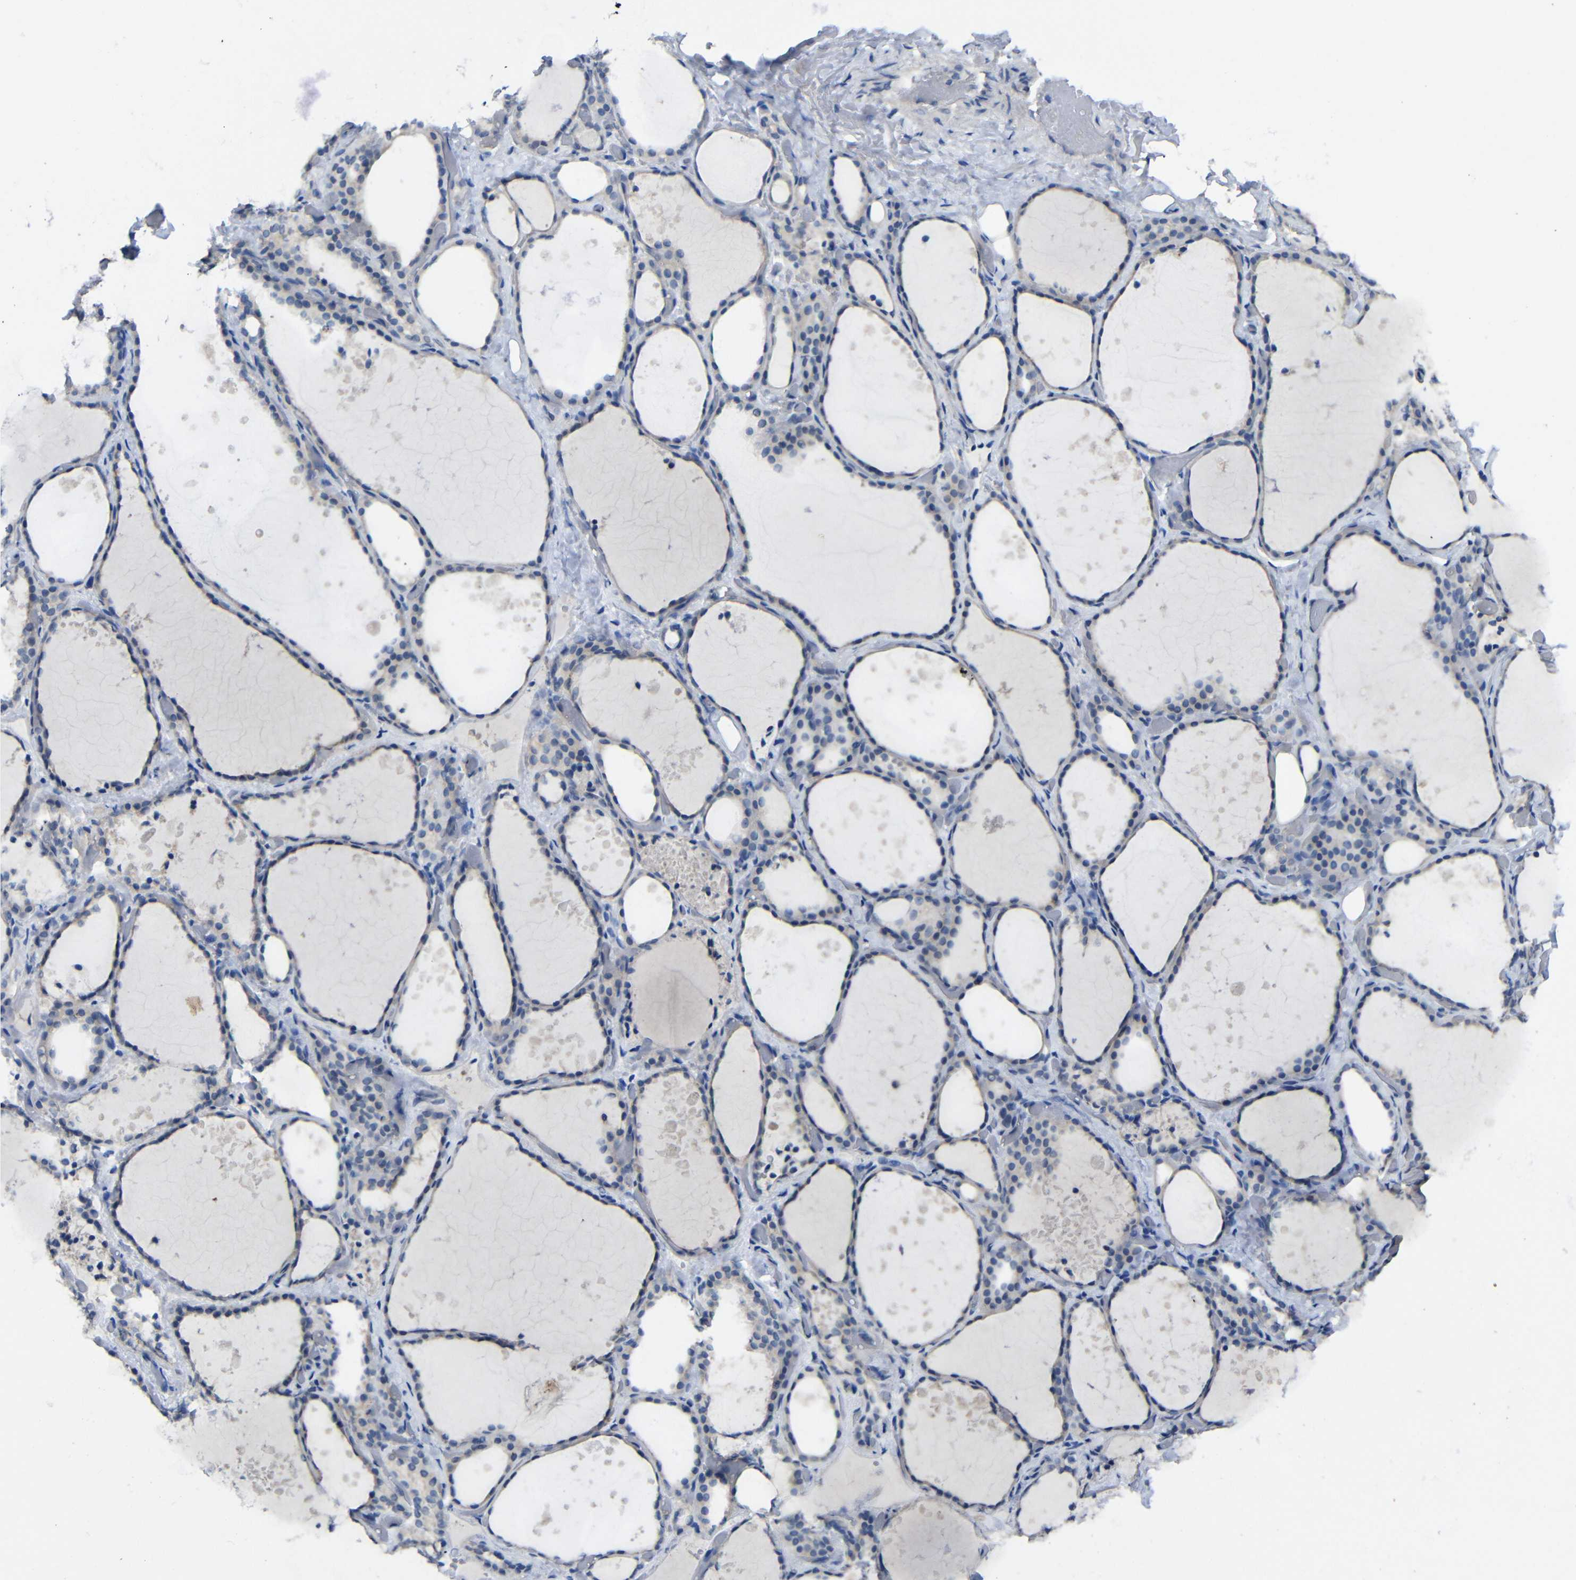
{"staining": {"intensity": "negative", "quantity": "none", "location": "none"}, "tissue": "thyroid gland", "cell_type": "Glandular cells", "image_type": "normal", "snomed": [{"axis": "morphology", "description": "Normal tissue, NOS"}, {"axis": "topography", "description": "Thyroid gland"}], "caption": "The photomicrograph exhibits no staining of glandular cells in normal thyroid gland.", "gene": "HNF1A", "patient": {"sex": "female", "age": 44}}